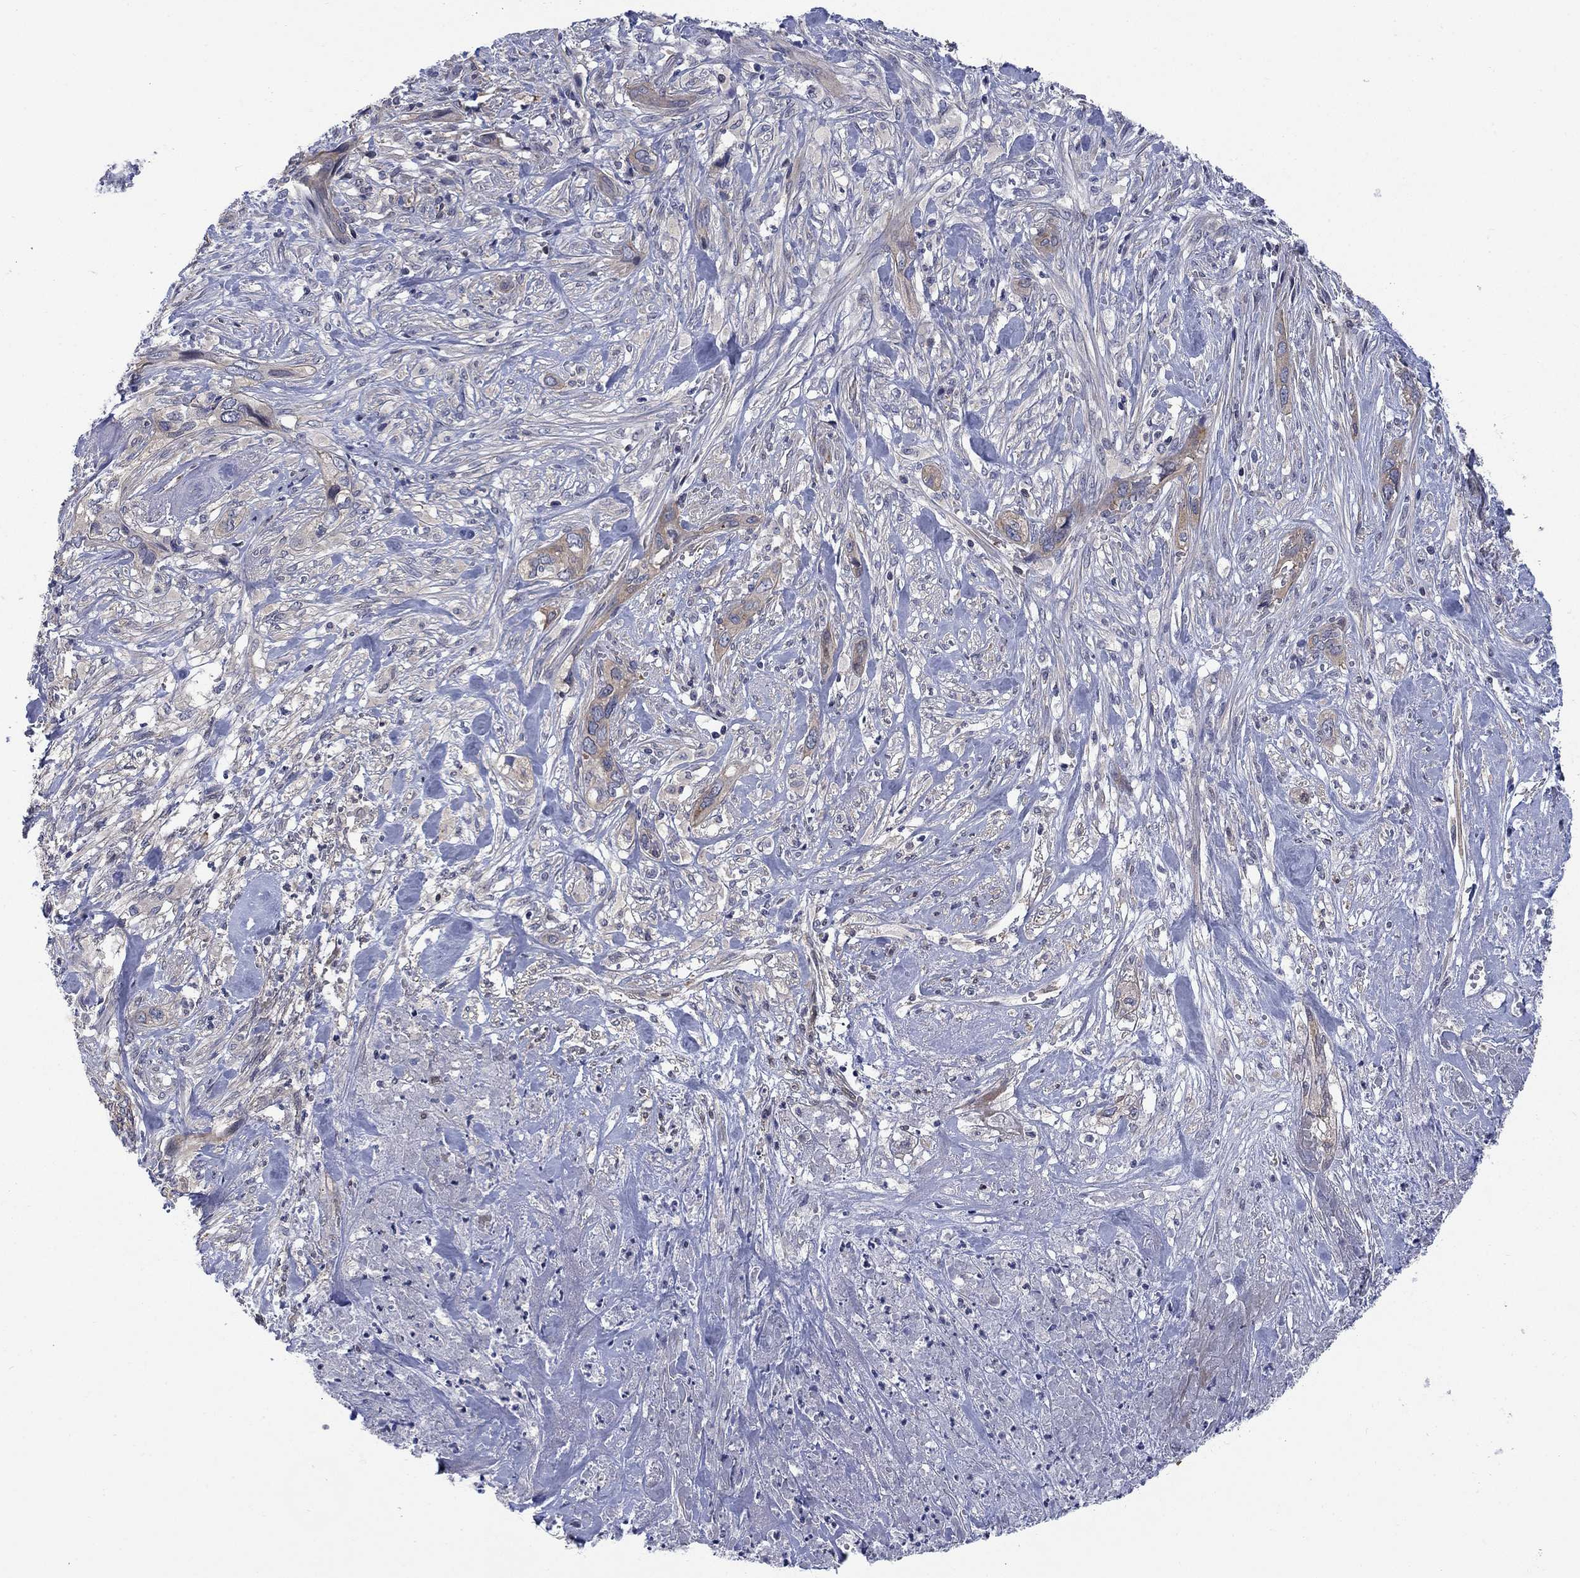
{"staining": {"intensity": "weak", "quantity": "25%-75%", "location": "cytoplasmic/membranous"}, "tissue": "cervical cancer", "cell_type": "Tumor cells", "image_type": "cancer", "snomed": [{"axis": "morphology", "description": "Squamous cell carcinoma, NOS"}, {"axis": "topography", "description": "Cervix"}], "caption": "Protein positivity by IHC exhibits weak cytoplasmic/membranous positivity in approximately 25%-75% of tumor cells in squamous cell carcinoma (cervical).", "gene": "PDZD2", "patient": {"sex": "female", "age": 57}}